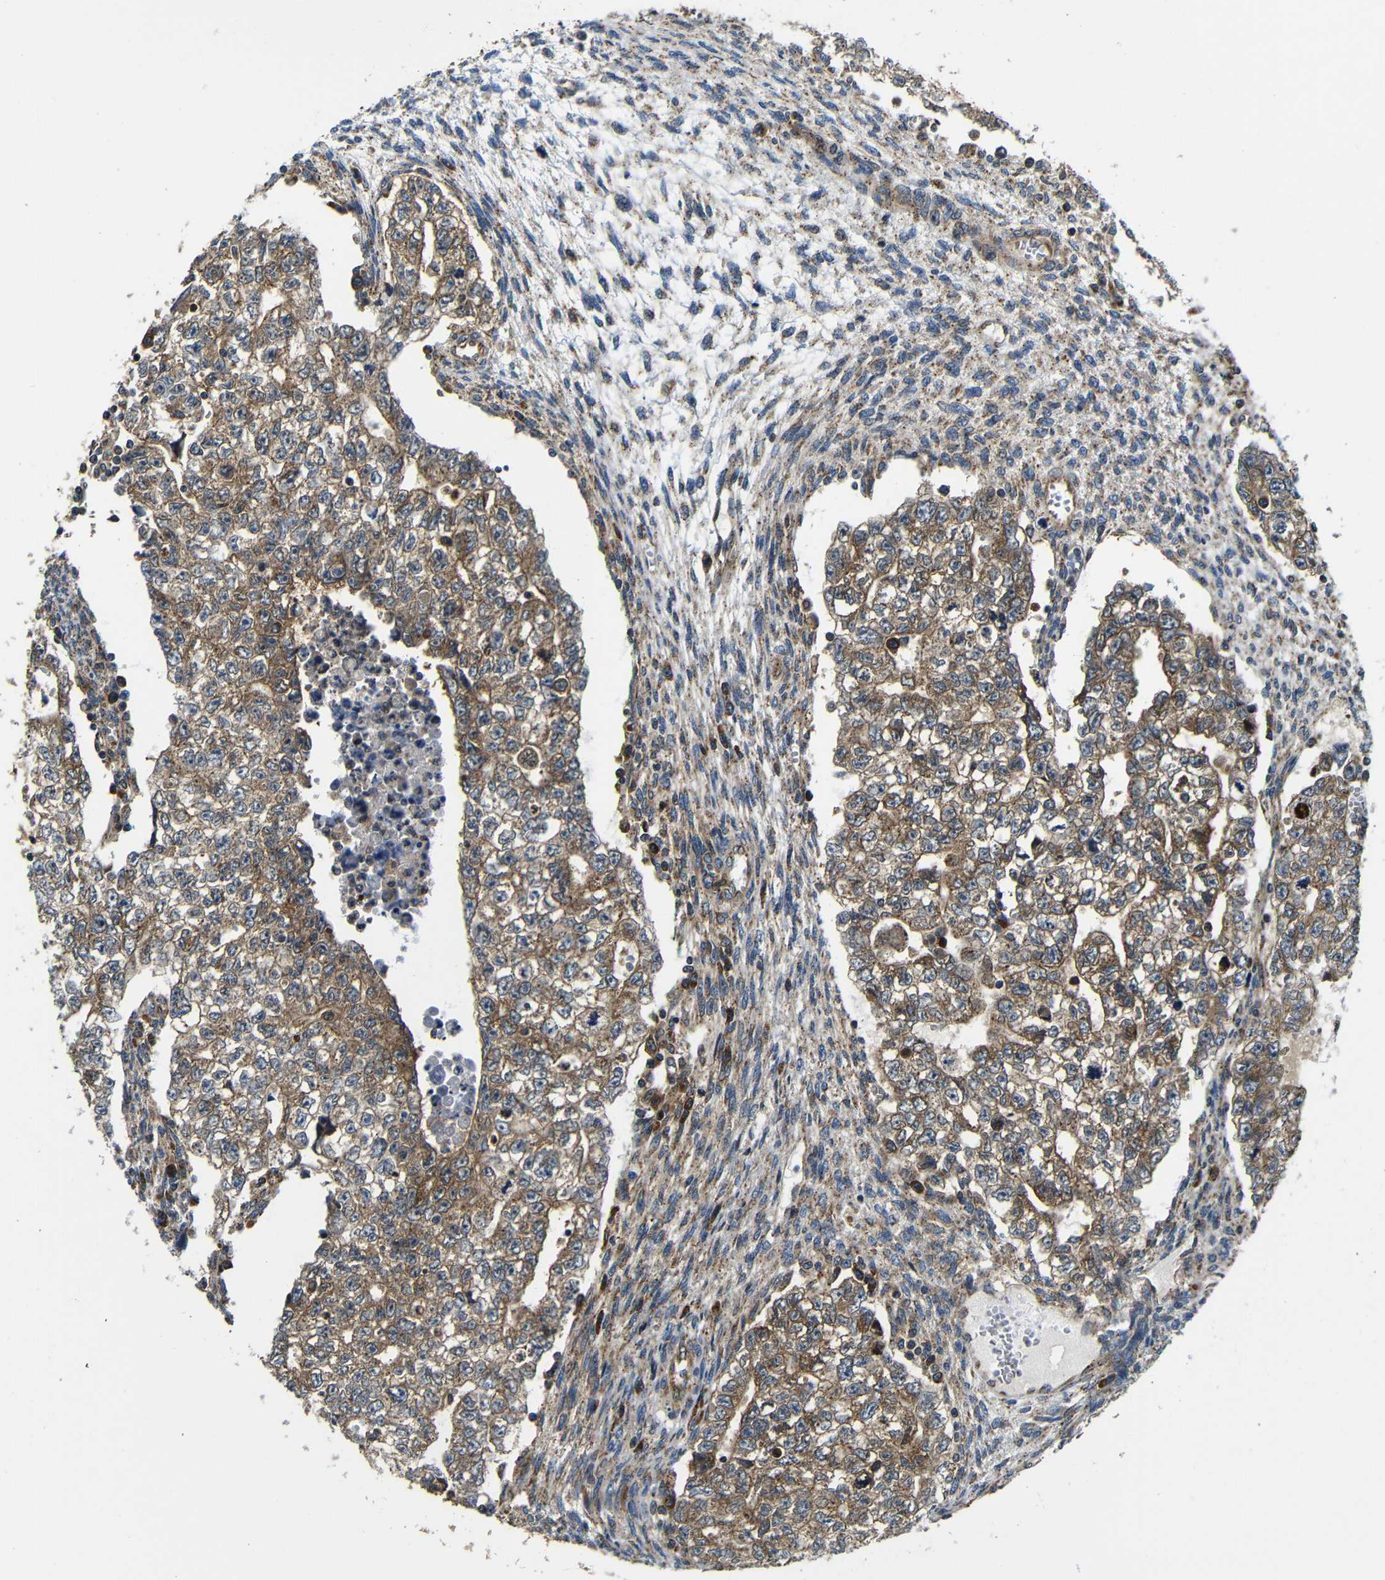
{"staining": {"intensity": "moderate", "quantity": ">75%", "location": "cytoplasmic/membranous"}, "tissue": "testis cancer", "cell_type": "Tumor cells", "image_type": "cancer", "snomed": [{"axis": "morphology", "description": "Seminoma, NOS"}, {"axis": "morphology", "description": "Carcinoma, Embryonal, NOS"}, {"axis": "topography", "description": "Testis"}], "caption": "IHC histopathology image of human embryonal carcinoma (testis) stained for a protein (brown), which displays medium levels of moderate cytoplasmic/membranous positivity in approximately >75% of tumor cells.", "gene": "ABCE1", "patient": {"sex": "male", "age": 38}}